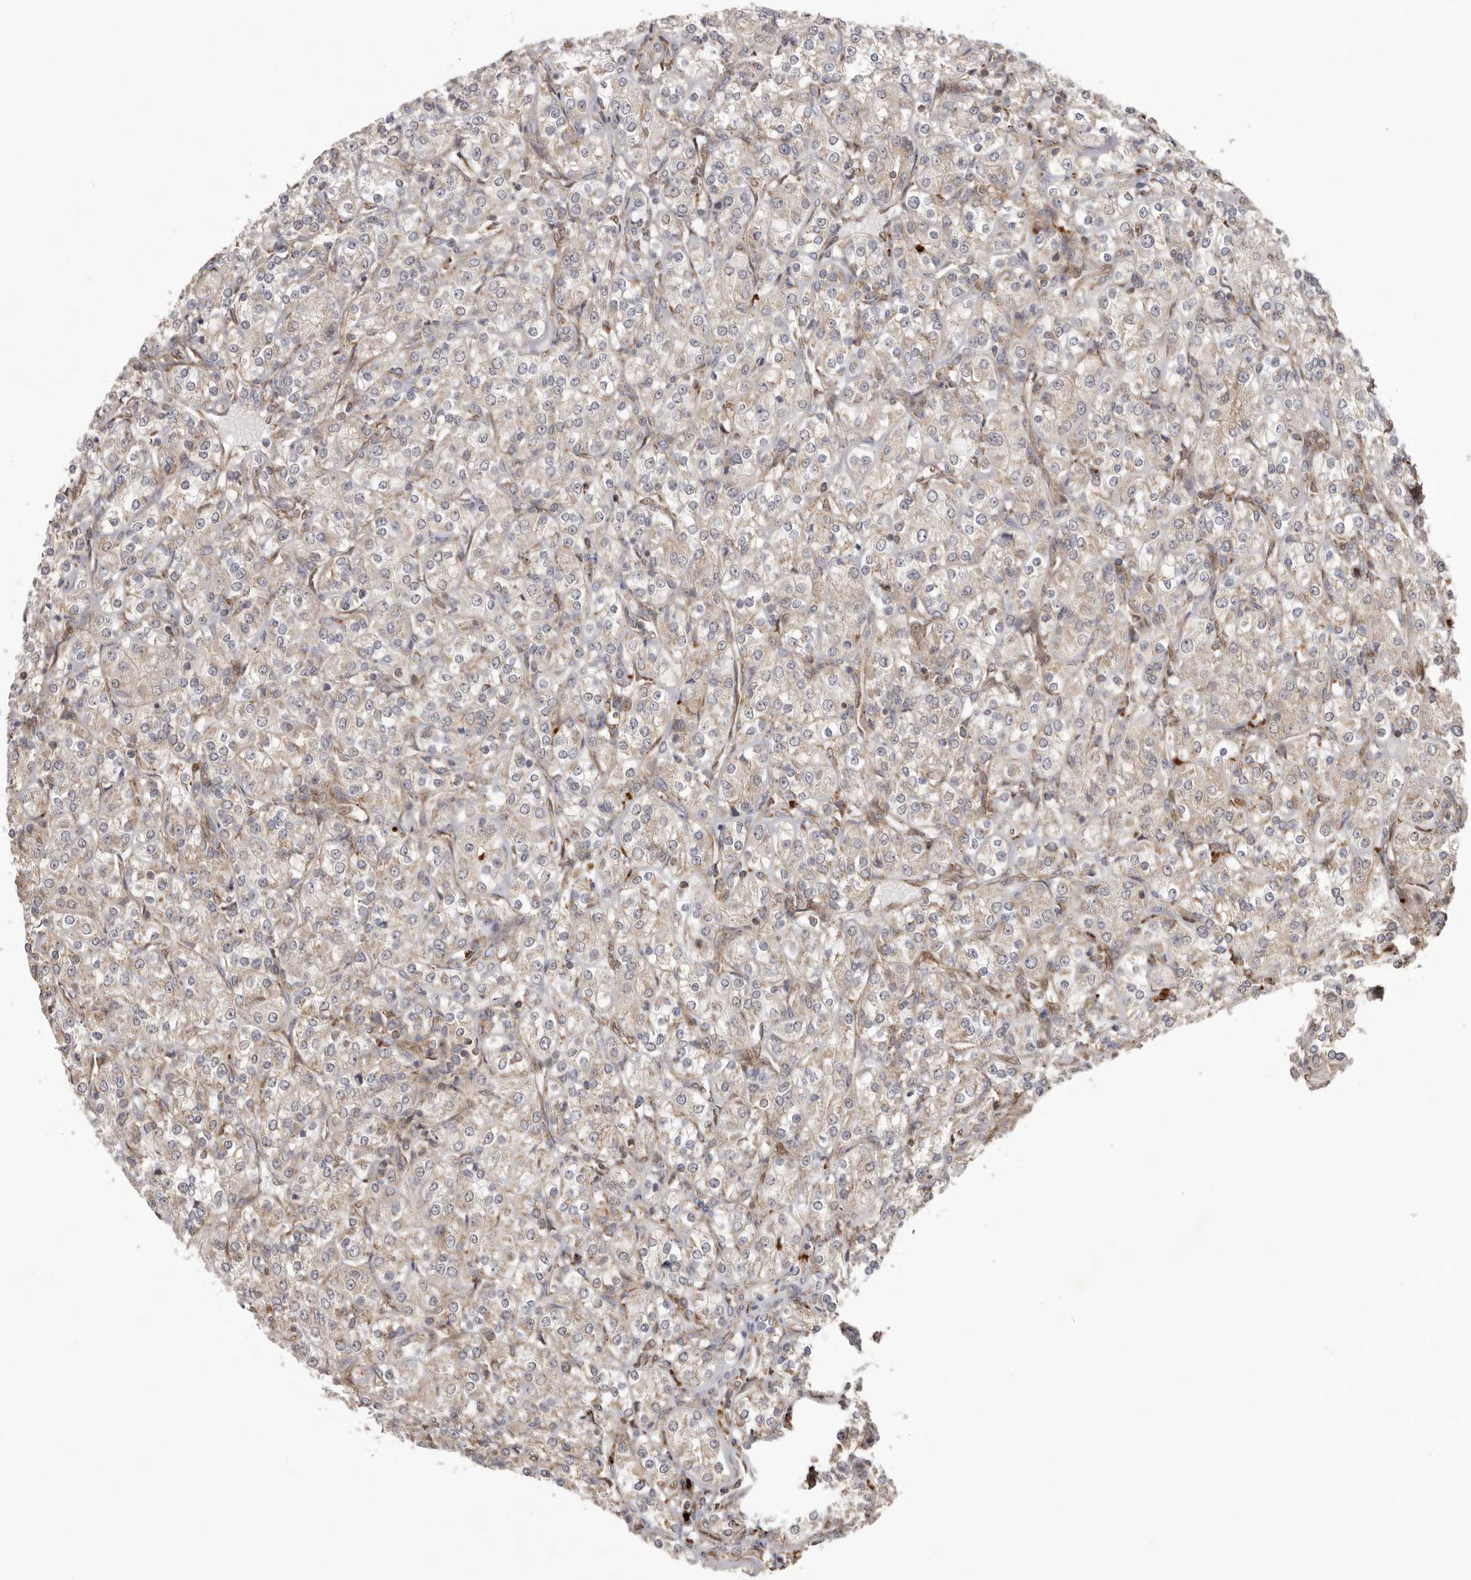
{"staining": {"intensity": "weak", "quantity": "<25%", "location": "cytoplasmic/membranous"}, "tissue": "renal cancer", "cell_type": "Tumor cells", "image_type": "cancer", "snomed": [{"axis": "morphology", "description": "Adenocarcinoma, NOS"}, {"axis": "topography", "description": "Kidney"}], "caption": "High power microscopy image of an IHC micrograph of renal cancer (adenocarcinoma), revealing no significant expression in tumor cells.", "gene": "NUP43", "patient": {"sex": "male", "age": 77}}